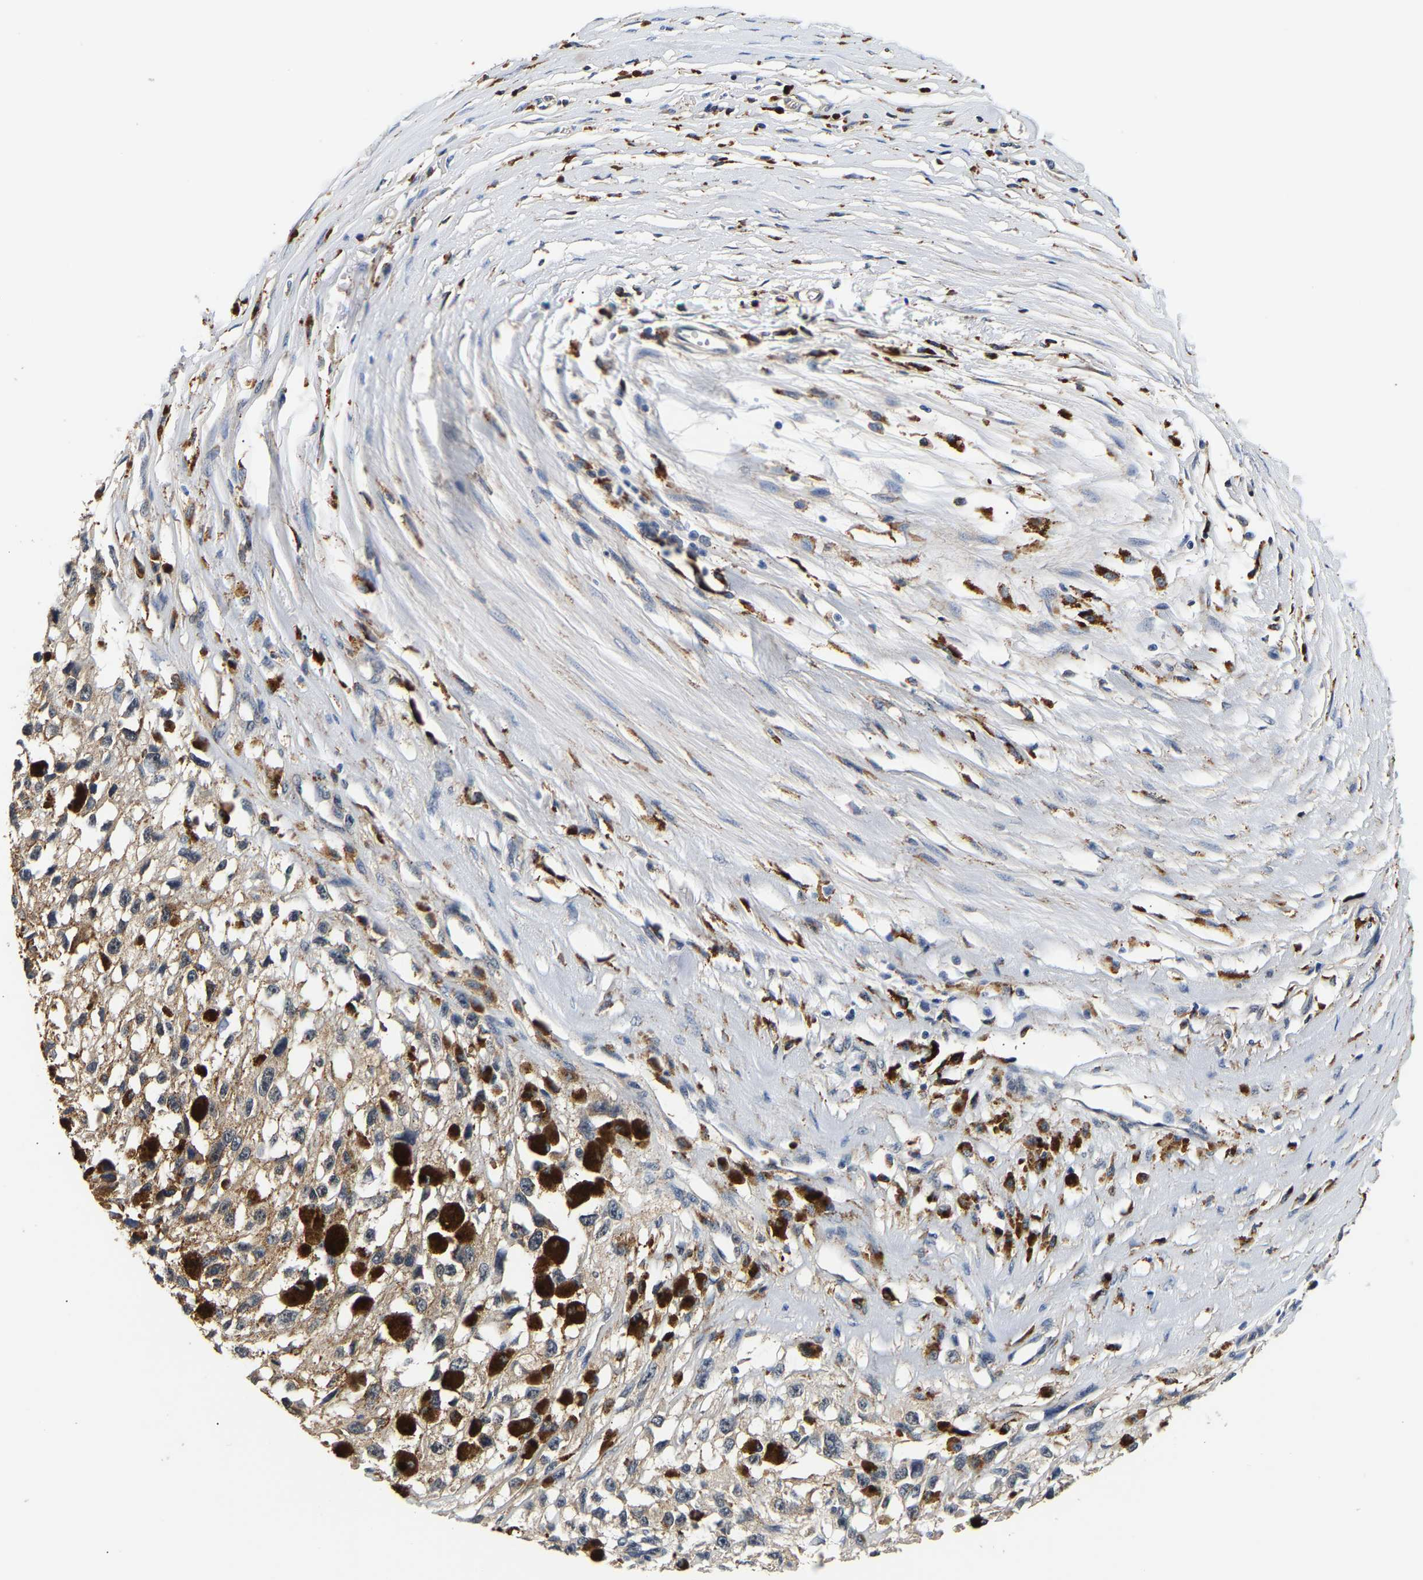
{"staining": {"intensity": "weak", "quantity": ">75%", "location": "cytoplasmic/membranous"}, "tissue": "melanoma", "cell_type": "Tumor cells", "image_type": "cancer", "snomed": [{"axis": "morphology", "description": "Malignant melanoma, Metastatic site"}, {"axis": "topography", "description": "Lymph node"}], "caption": "Protein staining exhibits weak cytoplasmic/membranous expression in approximately >75% of tumor cells in malignant melanoma (metastatic site). Using DAB (brown) and hematoxylin (blue) stains, captured at high magnification using brightfield microscopy.", "gene": "SMU1", "patient": {"sex": "male", "age": 59}}